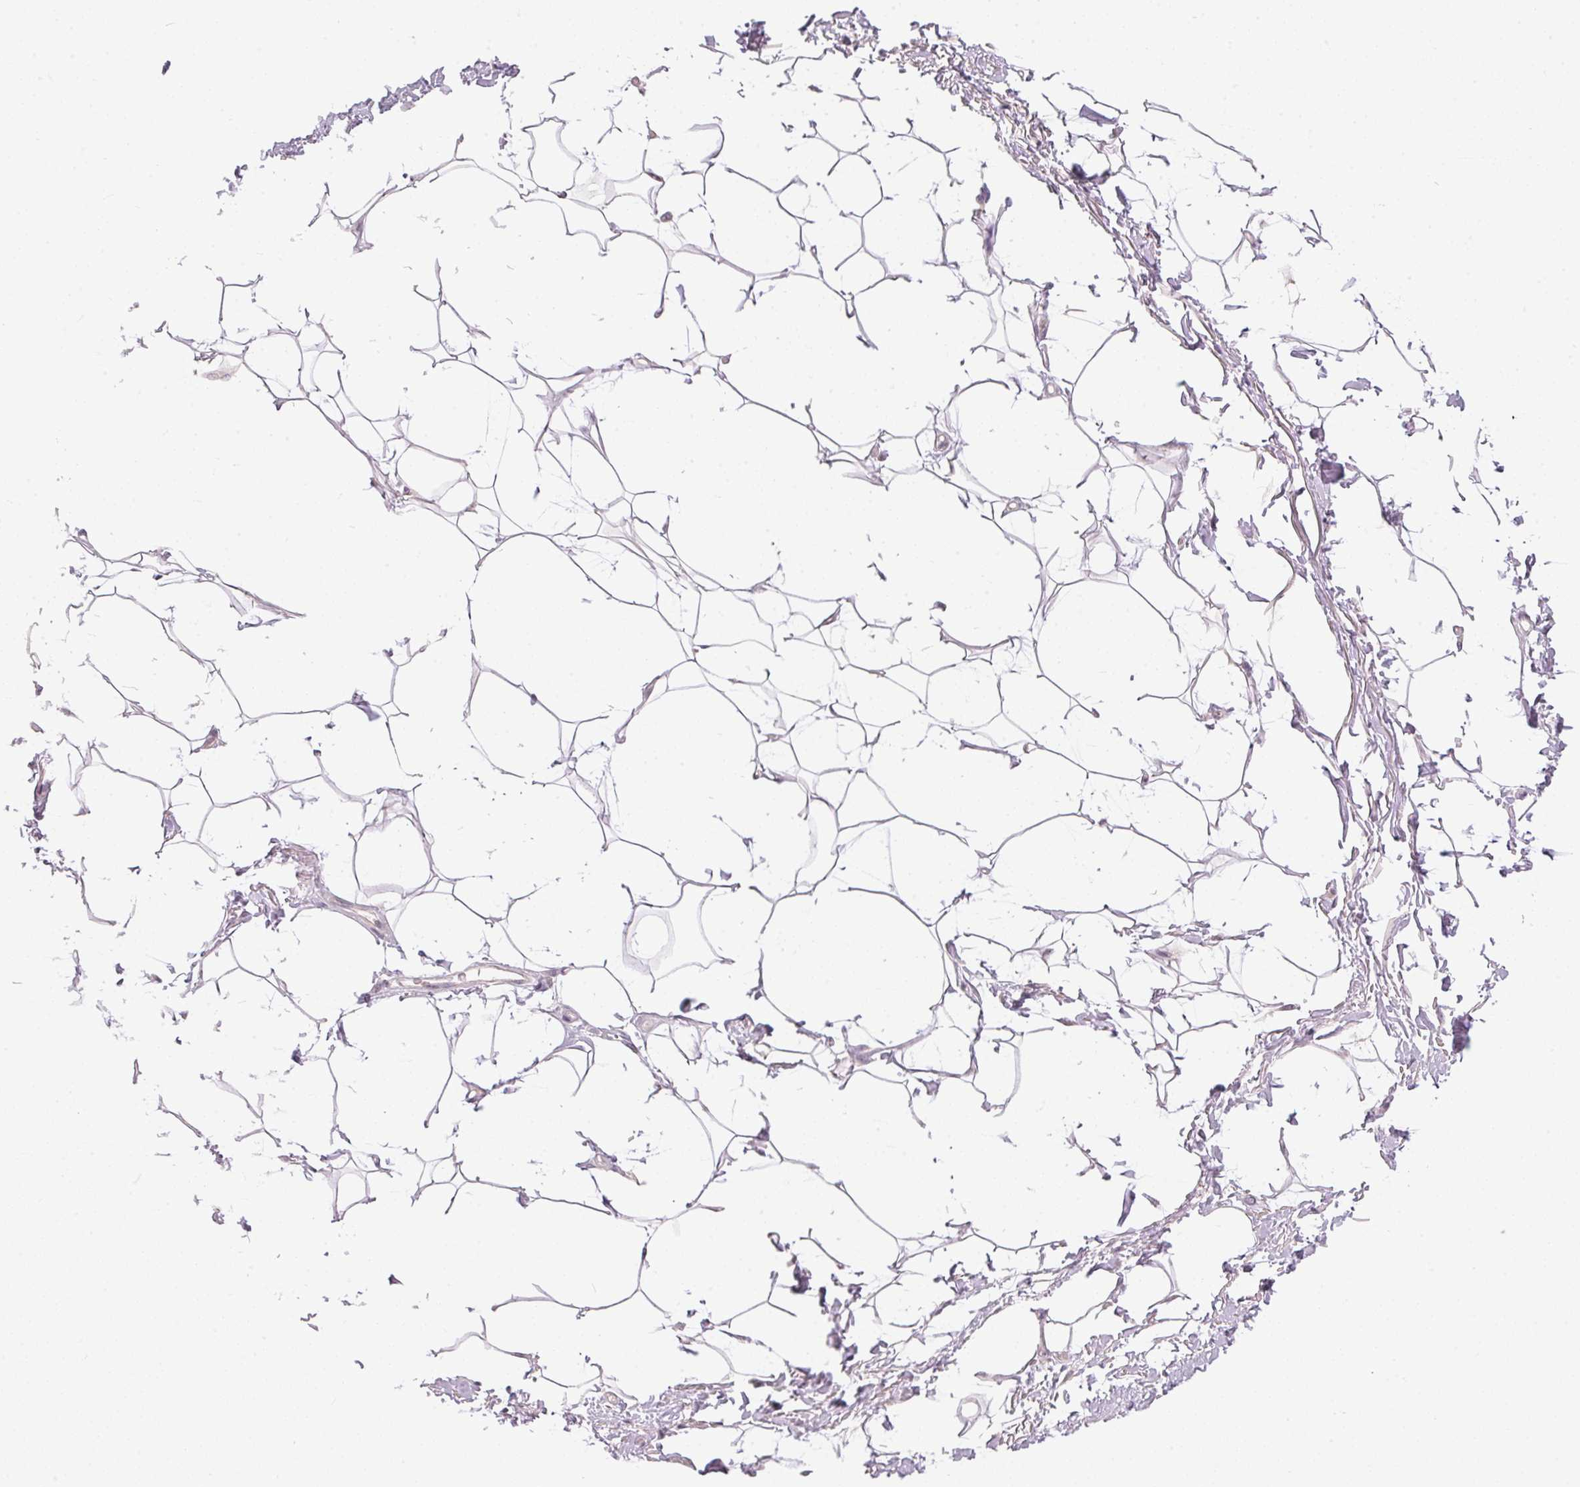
{"staining": {"intensity": "negative", "quantity": "none", "location": "none"}, "tissue": "adipose tissue", "cell_type": "Adipocytes", "image_type": "normal", "snomed": [{"axis": "morphology", "description": "Normal tissue, NOS"}, {"axis": "topography", "description": "Peripheral nerve tissue"}], "caption": "Immunohistochemistry (IHC) histopathology image of benign adipose tissue stained for a protein (brown), which demonstrates no staining in adipocytes. (DAB (3,3'-diaminobenzidine) IHC visualized using brightfield microscopy, high magnification).", "gene": "GDAP1L1", "patient": {"sex": "male", "age": 51}}